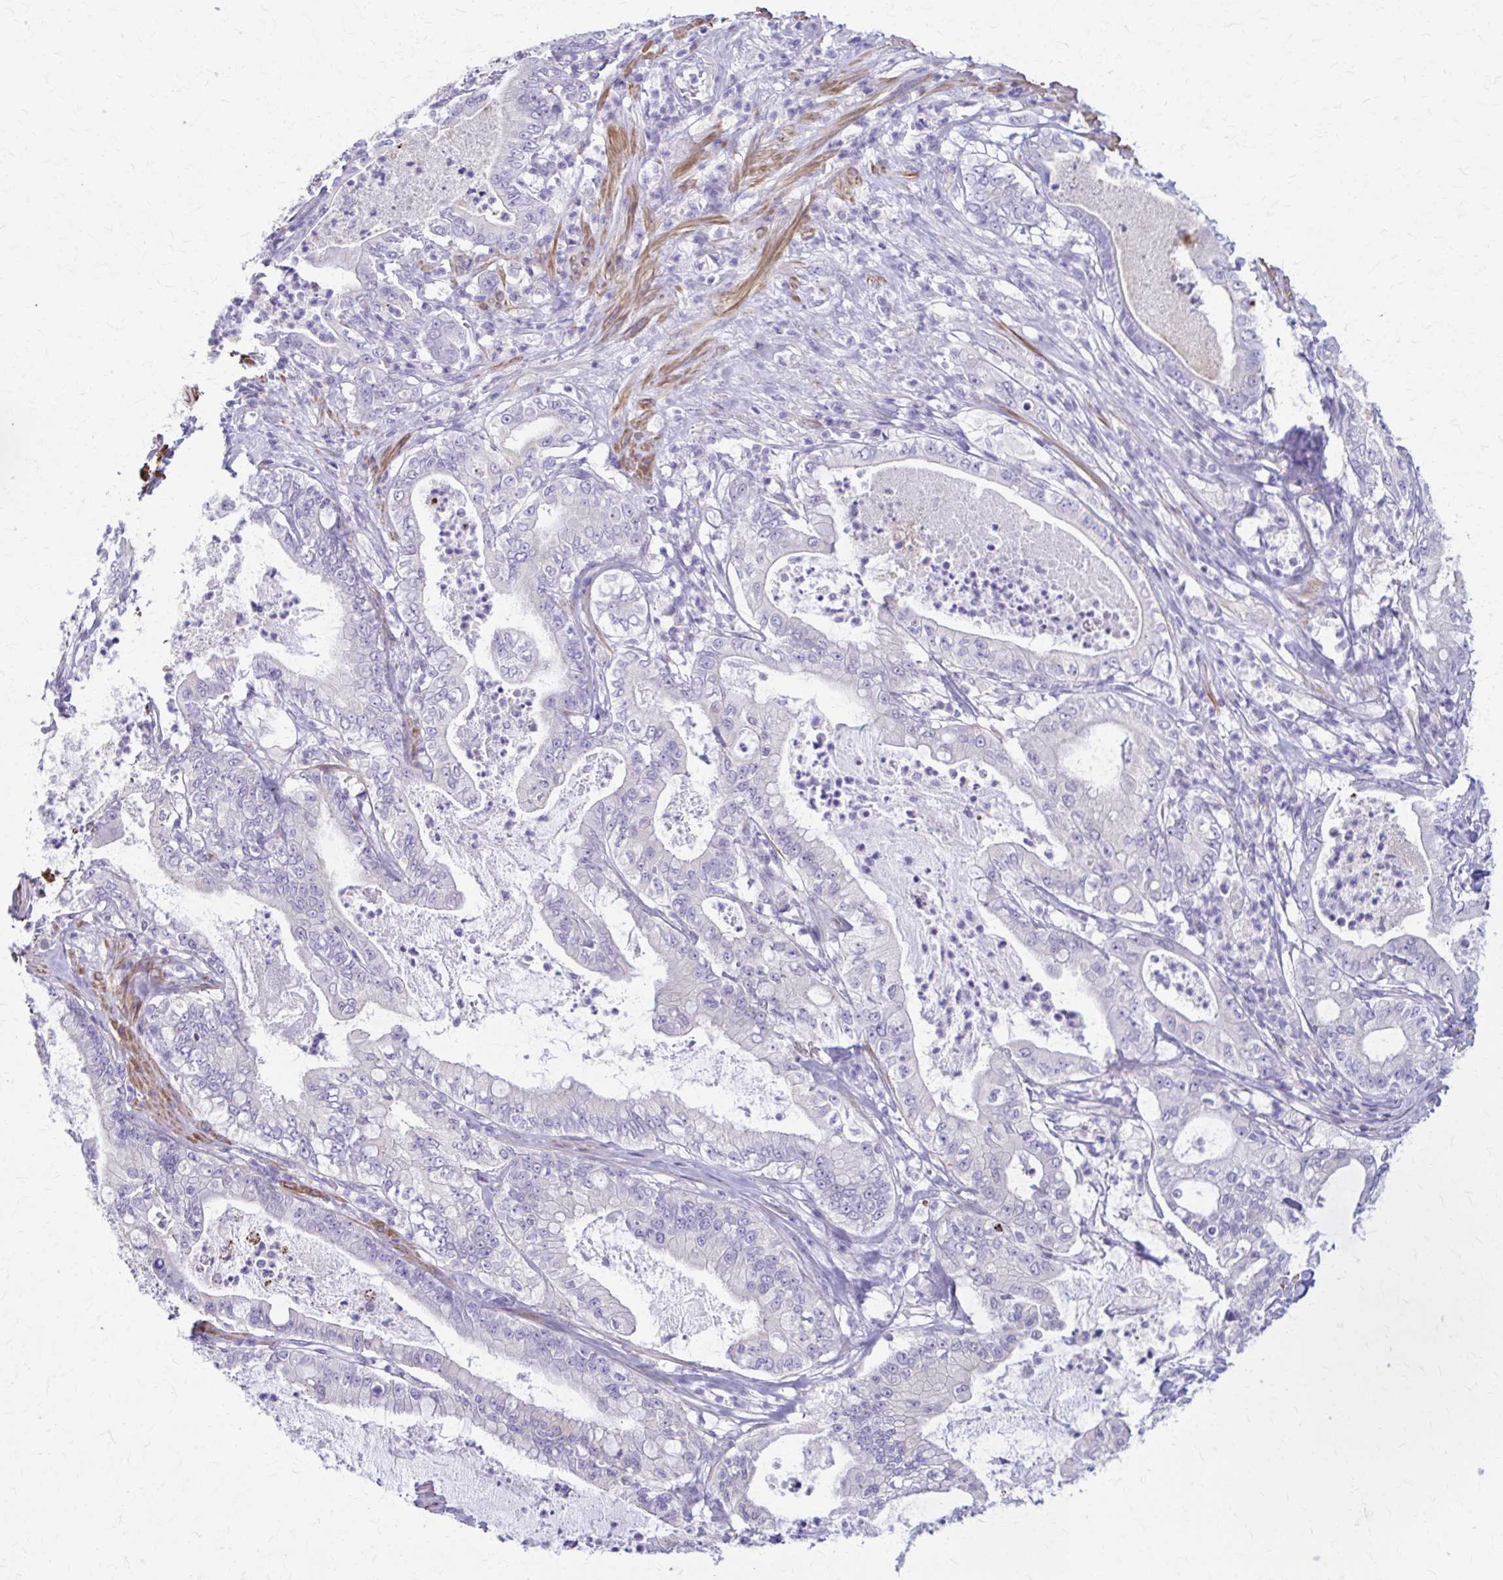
{"staining": {"intensity": "negative", "quantity": "none", "location": "none"}, "tissue": "pancreatic cancer", "cell_type": "Tumor cells", "image_type": "cancer", "snomed": [{"axis": "morphology", "description": "Adenocarcinoma, NOS"}, {"axis": "topography", "description": "Pancreas"}], "caption": "Tumor cells are negative for brown protein staining in pancreatic adenocarcinoma.", "gene": "DSP", "patient": {"sex": "male", "age": 71}}